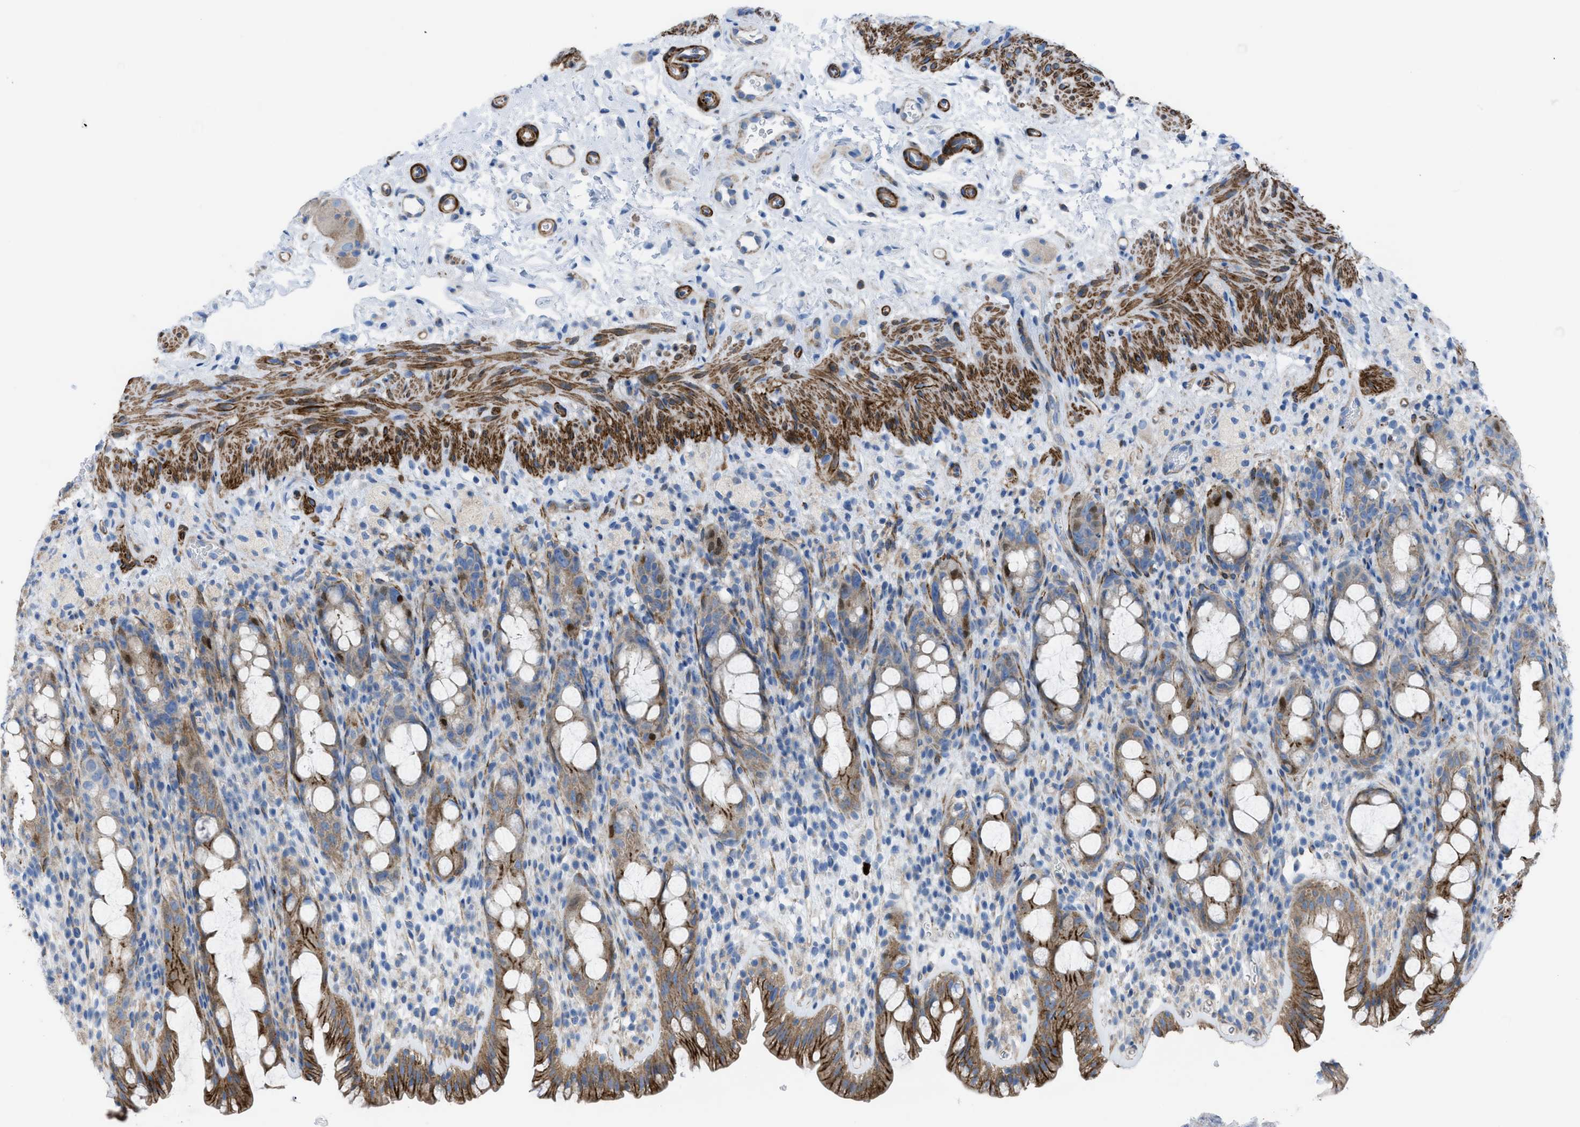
{"staining": {"intensity": "moderate", "quantity": "25%-75%", "location": "cytoplasmic/membranous"}, "tissue": "rectum", "cell_type": "Glandular cells", "image_type": "normal", "snomed": [{"axis": "morphology", "description": "Normal tissue, NOS"}, {"axis": "topography", "description": "Rectum"}], "caption": "Immunohistochemistry staining of benign rectum, which displays medium levels of moderate cytoplasmic/membranous expression in about 25%-75% of glandular cells indicating moderate cytoplasmic/membranous protein positivity. The staining was performed using DAB (brown) for protein detection and nuclei were counterstained in hematoxylin (blue).", "gene": "KCNH7", "patient": {"sex": "male", "age": 44}}